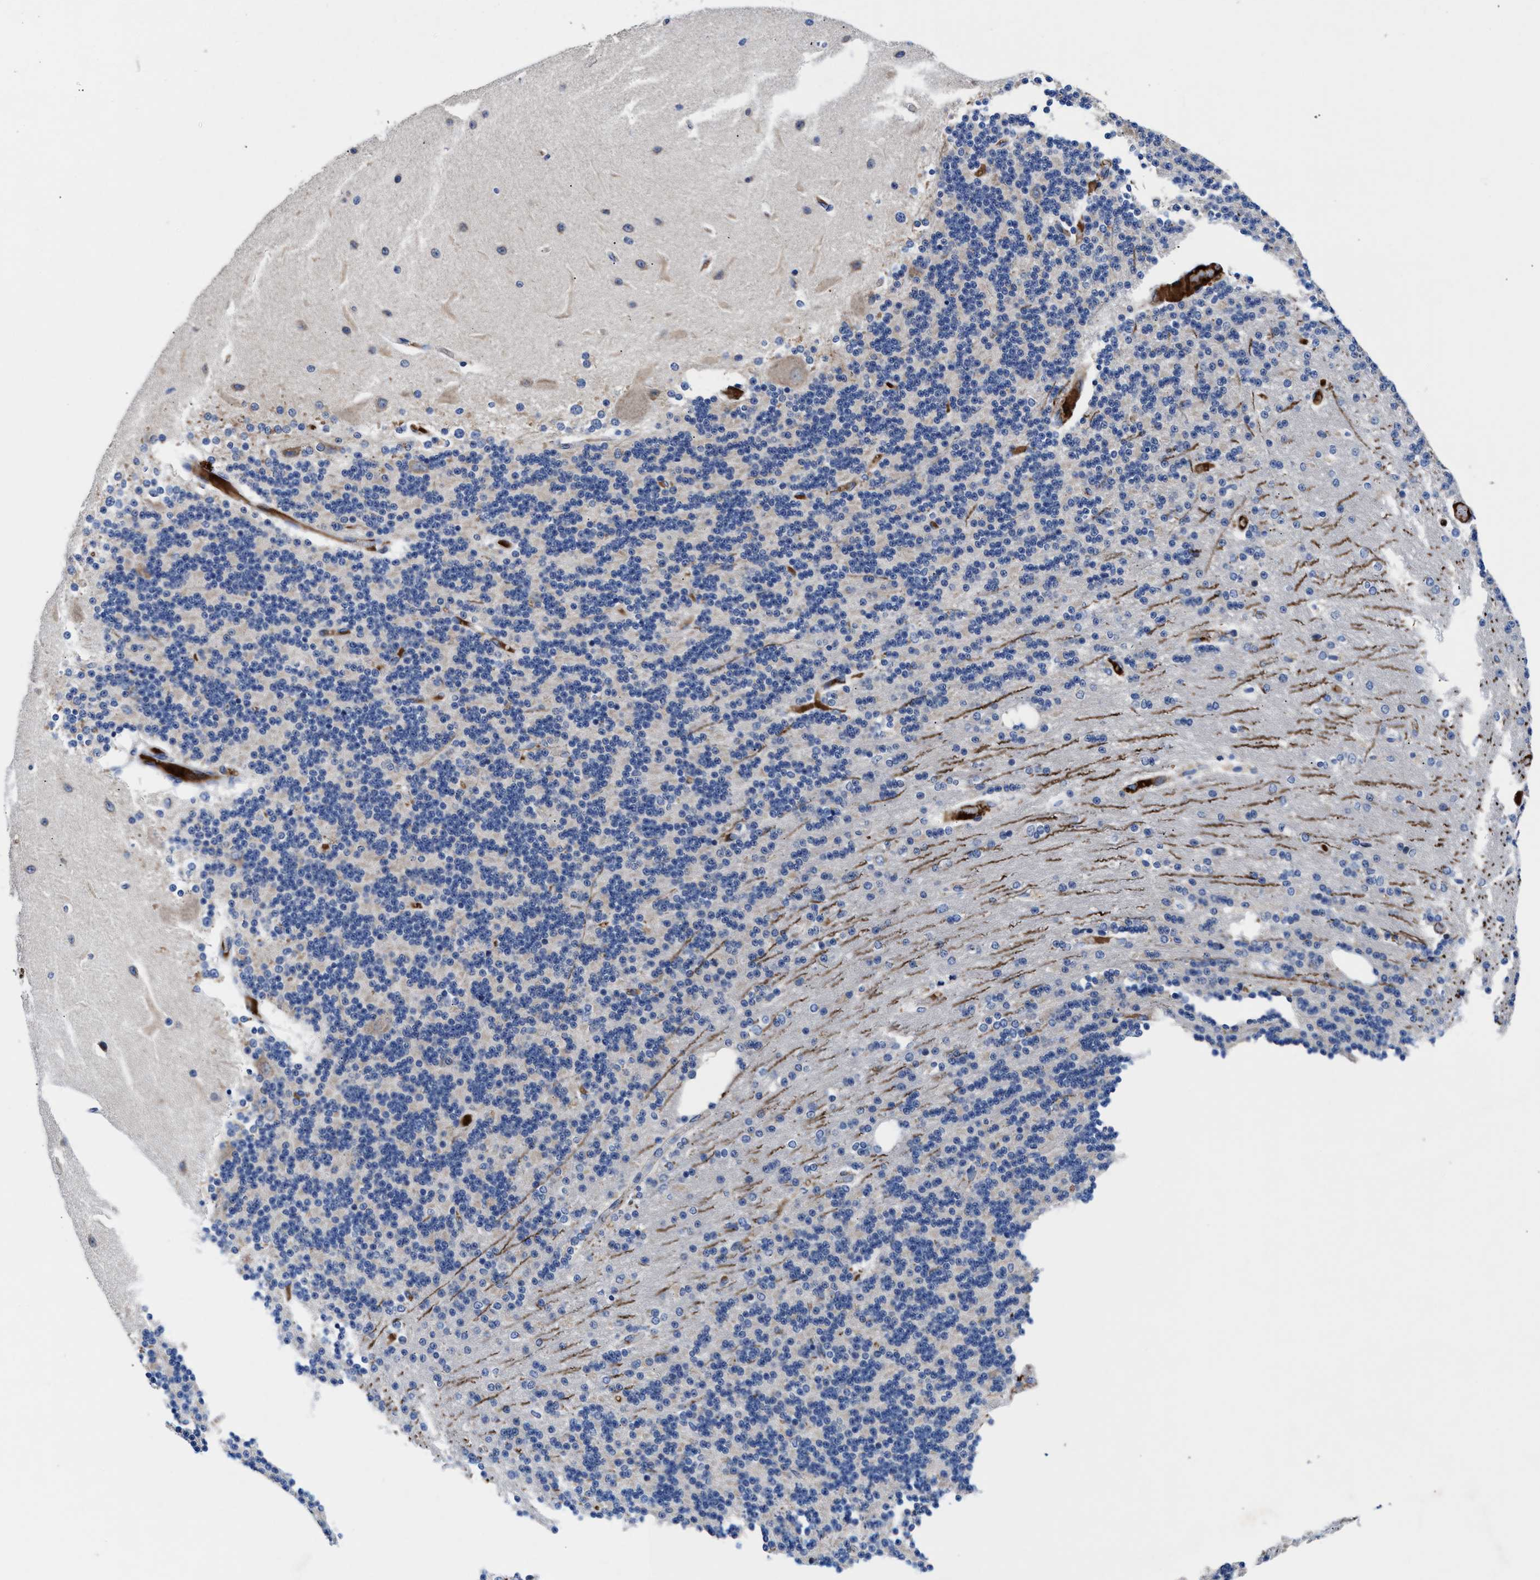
{"staining": {"intensity": "negative", "quantity": "none", "location": "none"}, "tissue": "cerebellum", "cell_type": "Cells in granular layer", "image_type": "normal", "snomed": [{"axis": "morphology", "description": "Normal tissue, NOS"}, {"axis": "topography", "description": "Cerebellum"}], "caption": "This is a histopathology image of IHC staining of unremarkable cerebellum, which shows no positivity in cells in granular layer.", "gene": "DHRS13", "patient": {"sex": "female", "age": 54}}